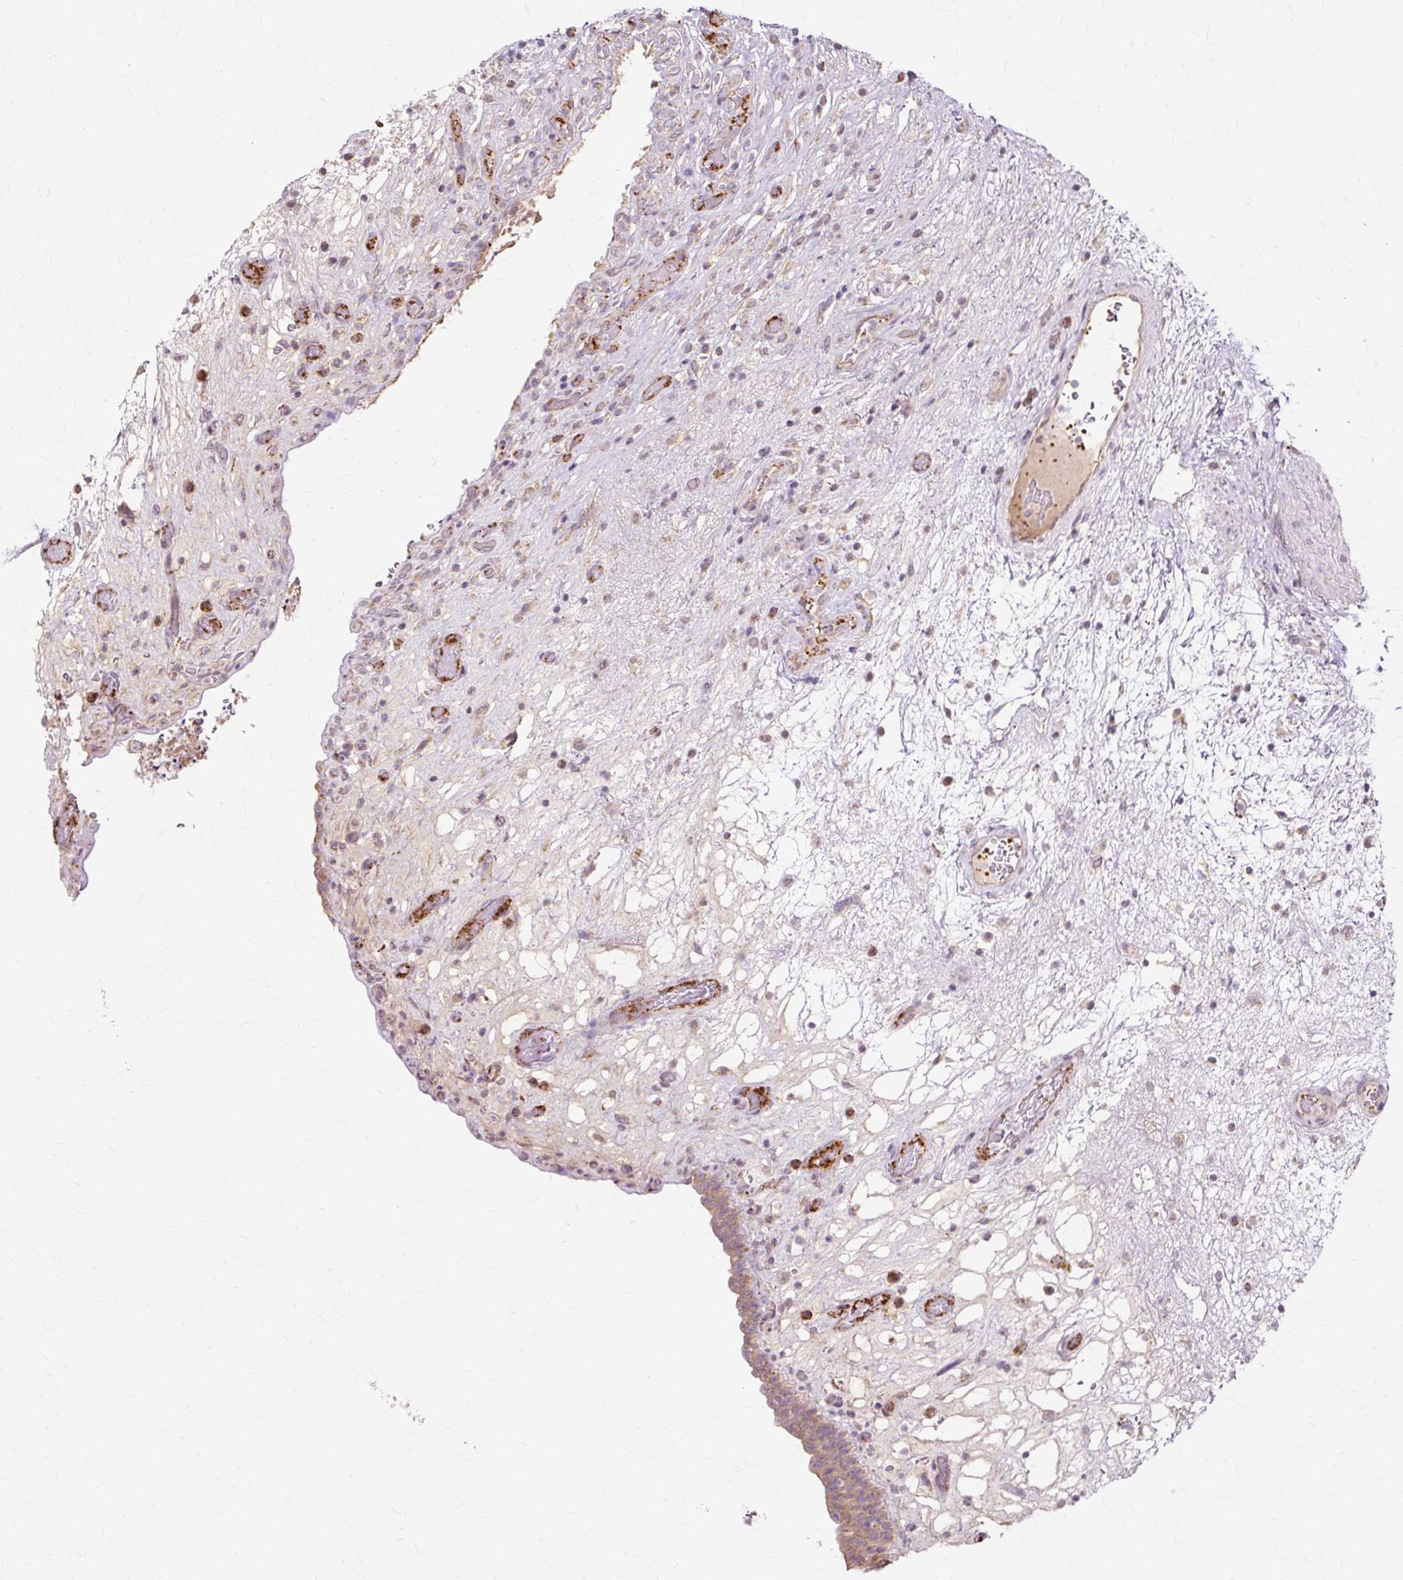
{"staining": {"intensity": "moderate", "quantity": "<25%", "location": "cytoplasmic/membranous"}, "tissue": "urinary bladder", "cell_type": "Urothelial cells", "image_type": "normal", "snomed": [{"axis": "morphology", "description": "Normal tissue, NOS"}, {"axis": "topography", "description": "Urinary bladder"}], "caption": "A high-resolution histopathology image shows IHC staining of normal urinary bladder, which reveals moderate cytoplasmic/membranous positivity in approximately <25% of urothelial cells. (Brightfield microscopy of DAB IHC at high magnification).", "gene": "PDZD2", "patient": {"sex": "male", "age": 71}}